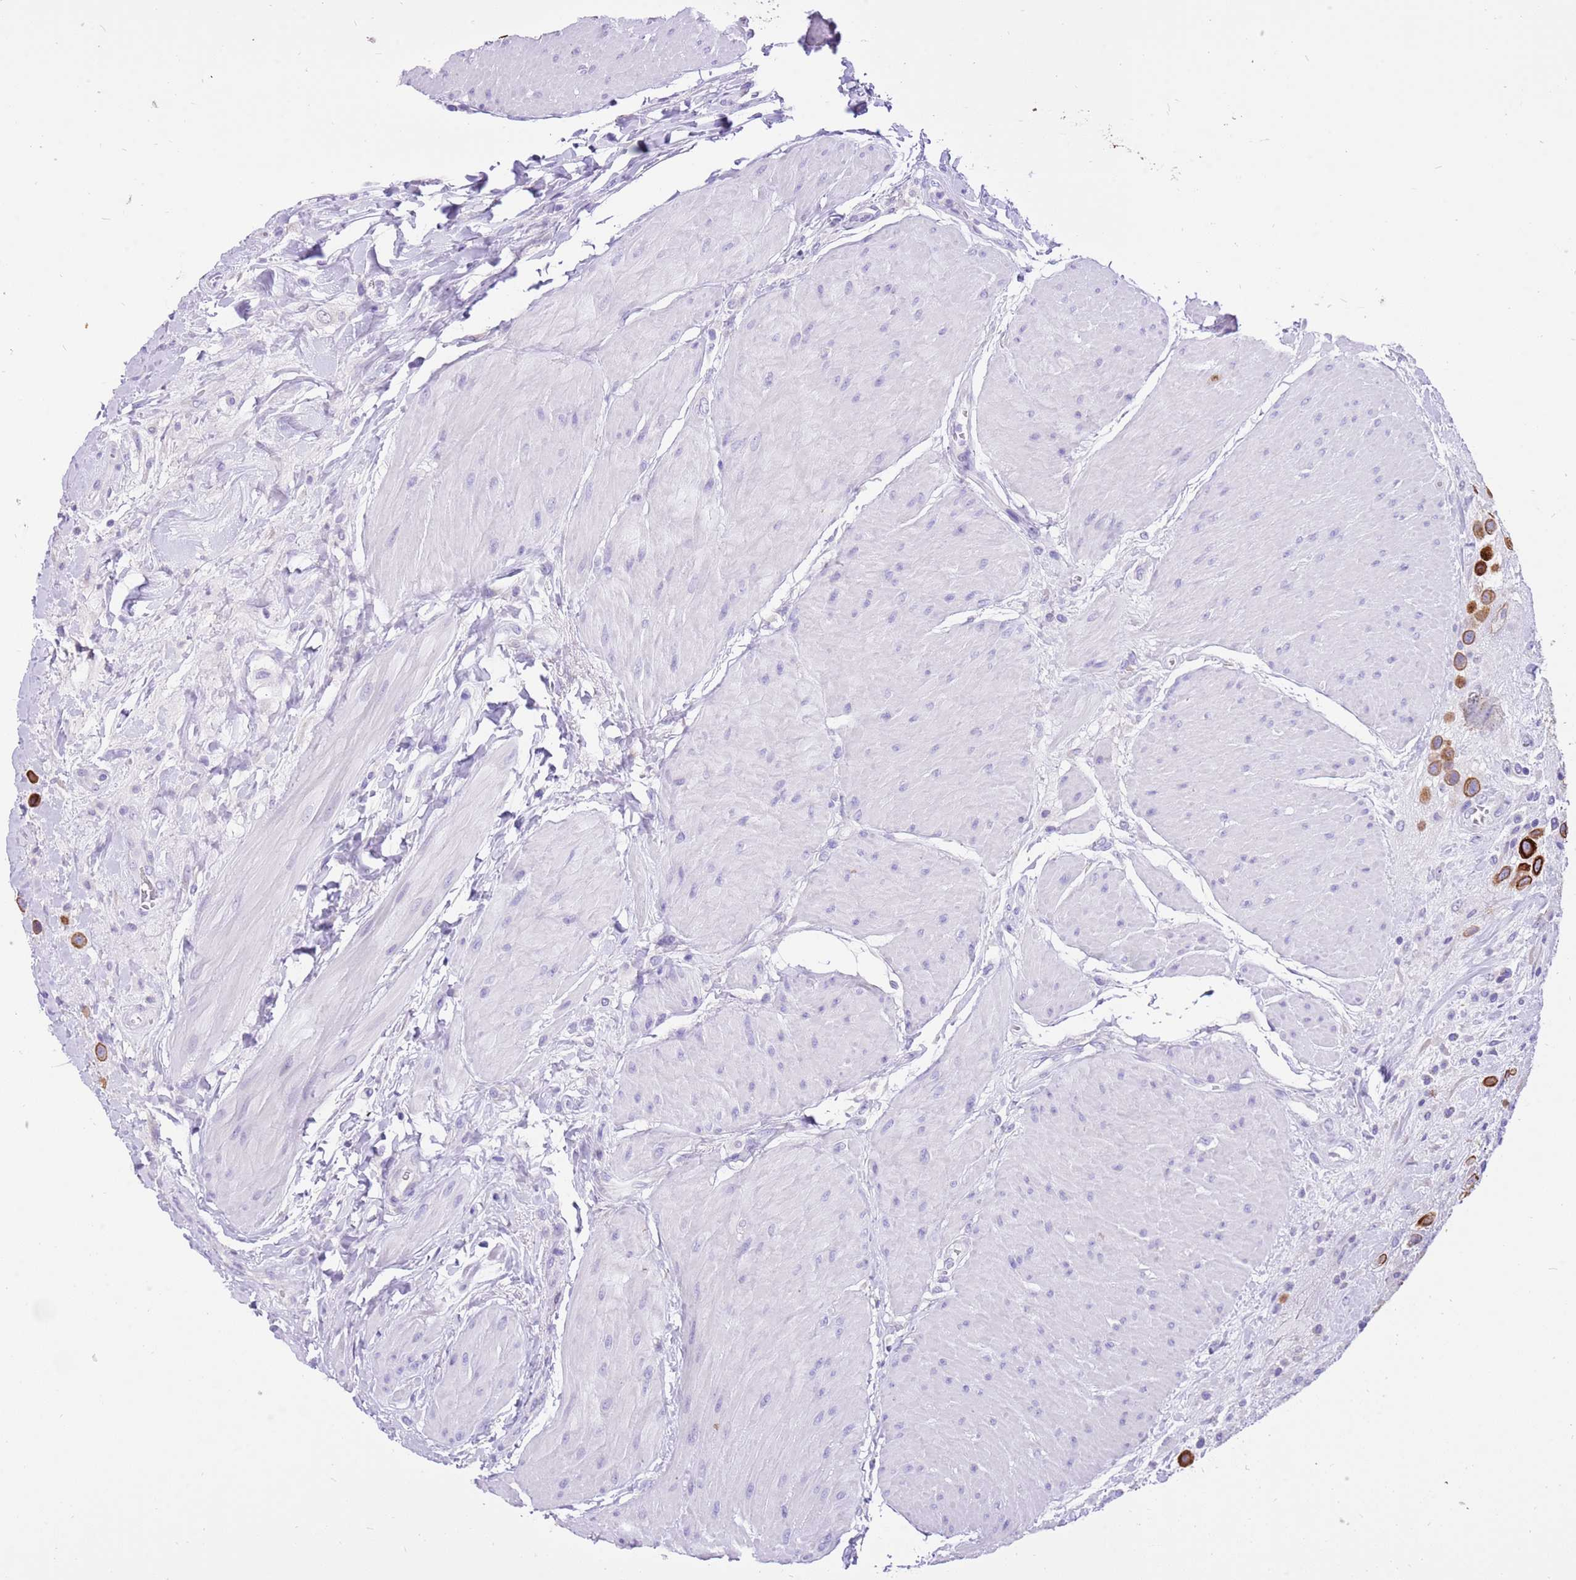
{"staining": {"intensity": "strong", "quantity": ">75%", "location": "cytoplasmic/membranous"}, "tissue": "urothelial cancer", "cell_type": "Tumor cells", "image_type": "cancer", "snomed": [{"axis": "morphology", "description": "Urothelial carcinoma, High grade"}, {"axis": "topography", "description": "Urinary bladder"}], "caption": "Urothelial cancer stained with a protein marker exhibits strong staining in tumor cells.", "gene": "R3HDM4", "patient": {"sex": "male", "age": 50}}